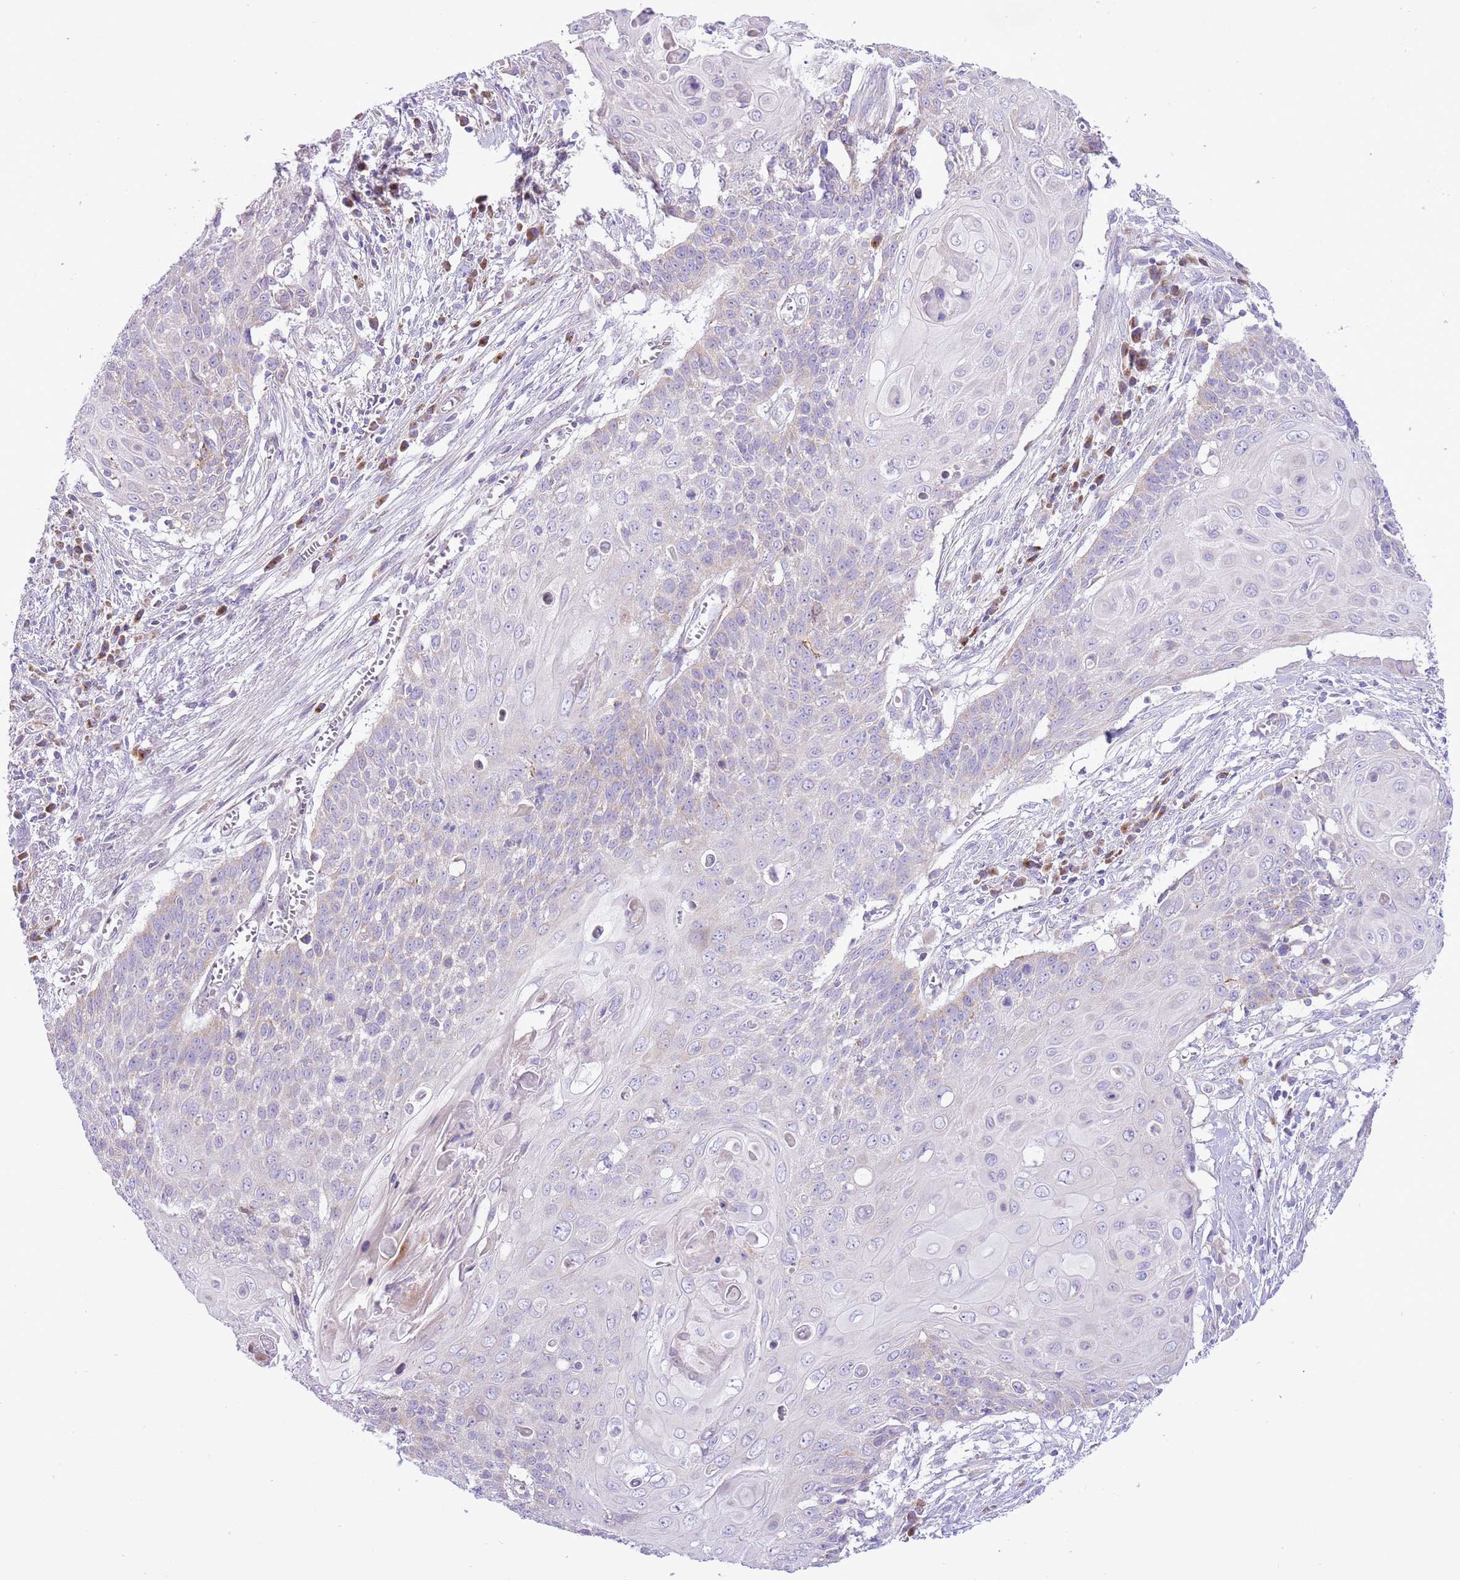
{"staining": {"intensity": "negative", "quantity": "none", "location": "none"}, "tissue": "cervical cancer", "cell_type": "Tumor cells", "image_type": "cancer", "snomed": [{"axis": "morphology", "description": "Squamous cell carcinoma, NOS"}, {"axis": "topography", "description": "Cervix"}], "caption": "A micrograph of cervical squamous cell carcinoma stained for a protein exhibits no brown staining in tumor cells.", "gene": "OAZ2", "patient": {"sex": "female", "age": 39}}